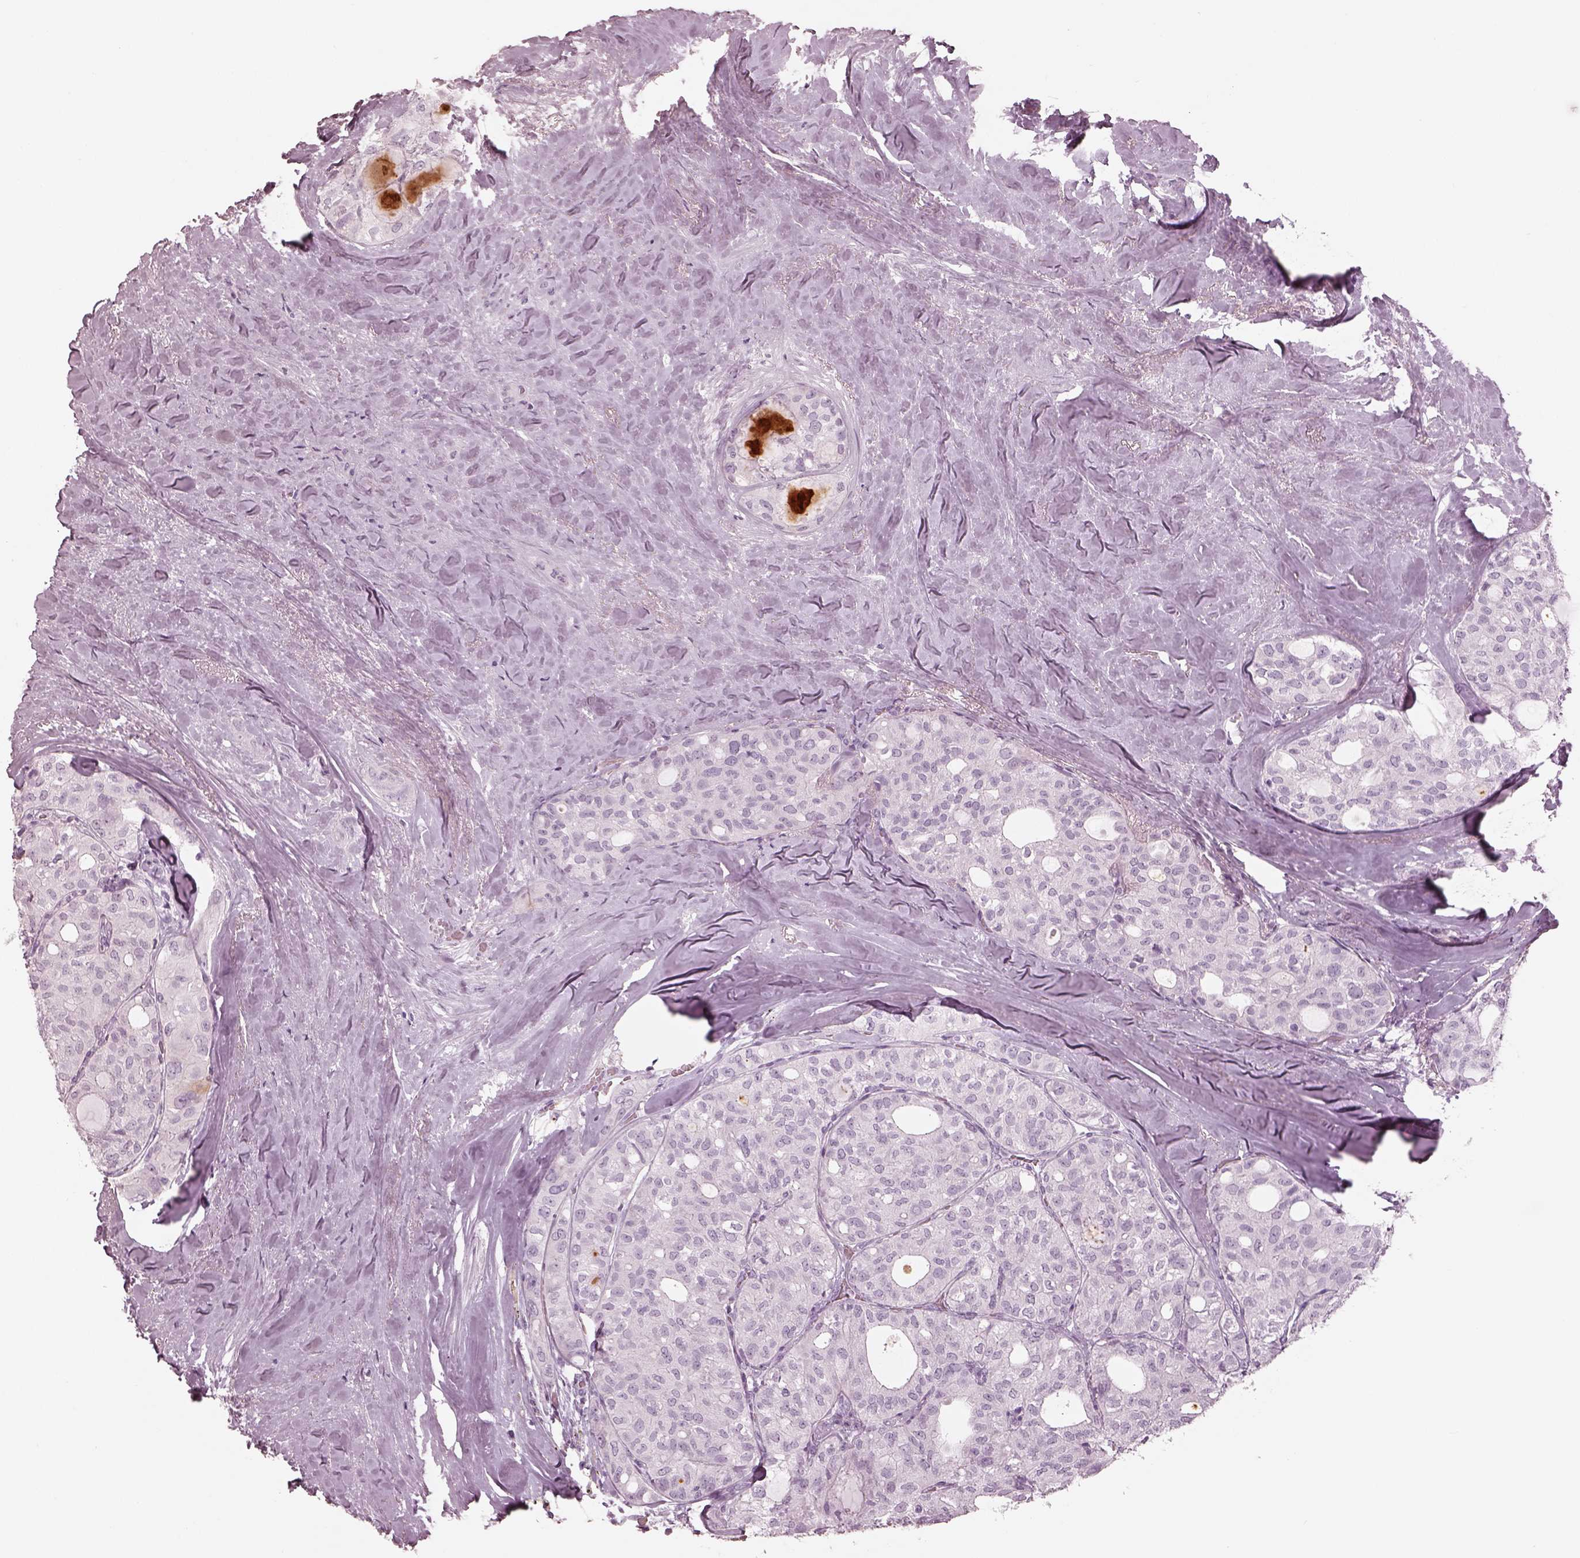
{"staining": {"intensity": "negative", "quantity": "none", "location": "none"}, "tissue": "thyroid cancer", "cell_type": "Tumor cells", "image_type": "cancer", "snomed": [{"axis": "morphology", "description": "Follicular adenoma carcinoma, NOS"}, {"axis": "topography", "description": "Thyroid gland"}], "caption": "Protein analysis of follicular adenoma carcinoma (thyroid) exhibits no significant staining in tumor cells.", "gene": "OPN4", "patient": {"sex": "male", "age": 75}}